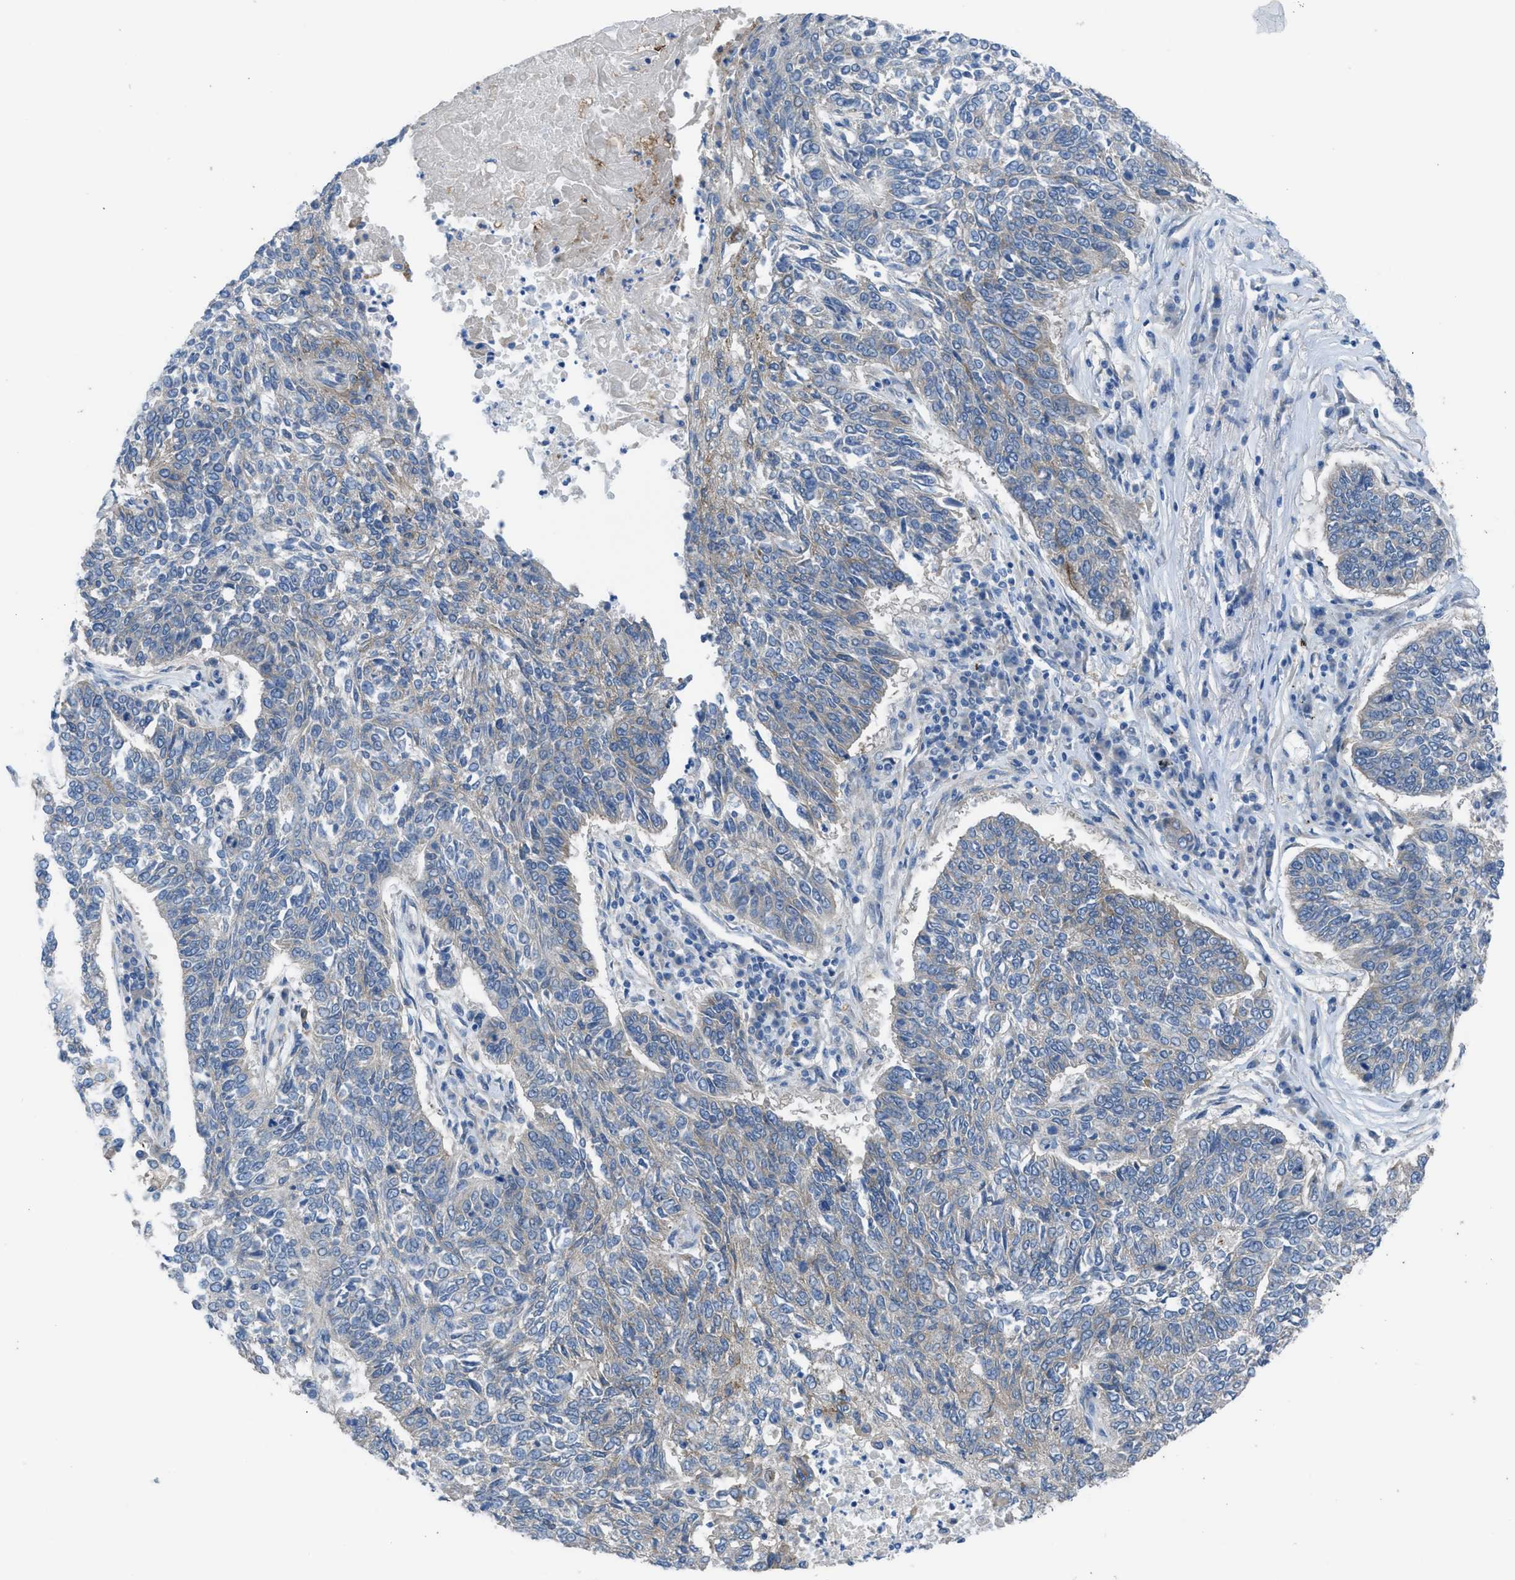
{"staining": {"intensity": "weak", "quantity": "<25%", "location": "cytoplasmic/membranous"}, "tissue": "lung cancer", "cell_type": "Tumor cells", "image_type": "cancer", "snomed": [{"axis": "morphology", "description": "Normal tissue, NOS"}, {"axis": "morphology", "description": "Squamous cell carcinoma, NOS"}, {"axis": "topography", "description": "Cartilage tissue"}, {"axis": "topography", "description": "Bronchus"}, {"axis": "topography", "description": "Lung"}], "caption": "Immunohistochemistry histopathology image of neoplastic tissue: lung cancer (squamous cell carcinoma) stained with DAB (3,3'-diaminobenzidine) displays no significant protein positivity in tumor cells.", "gene": "EGFR", "patient": {"sex": "female", "age": 49}}